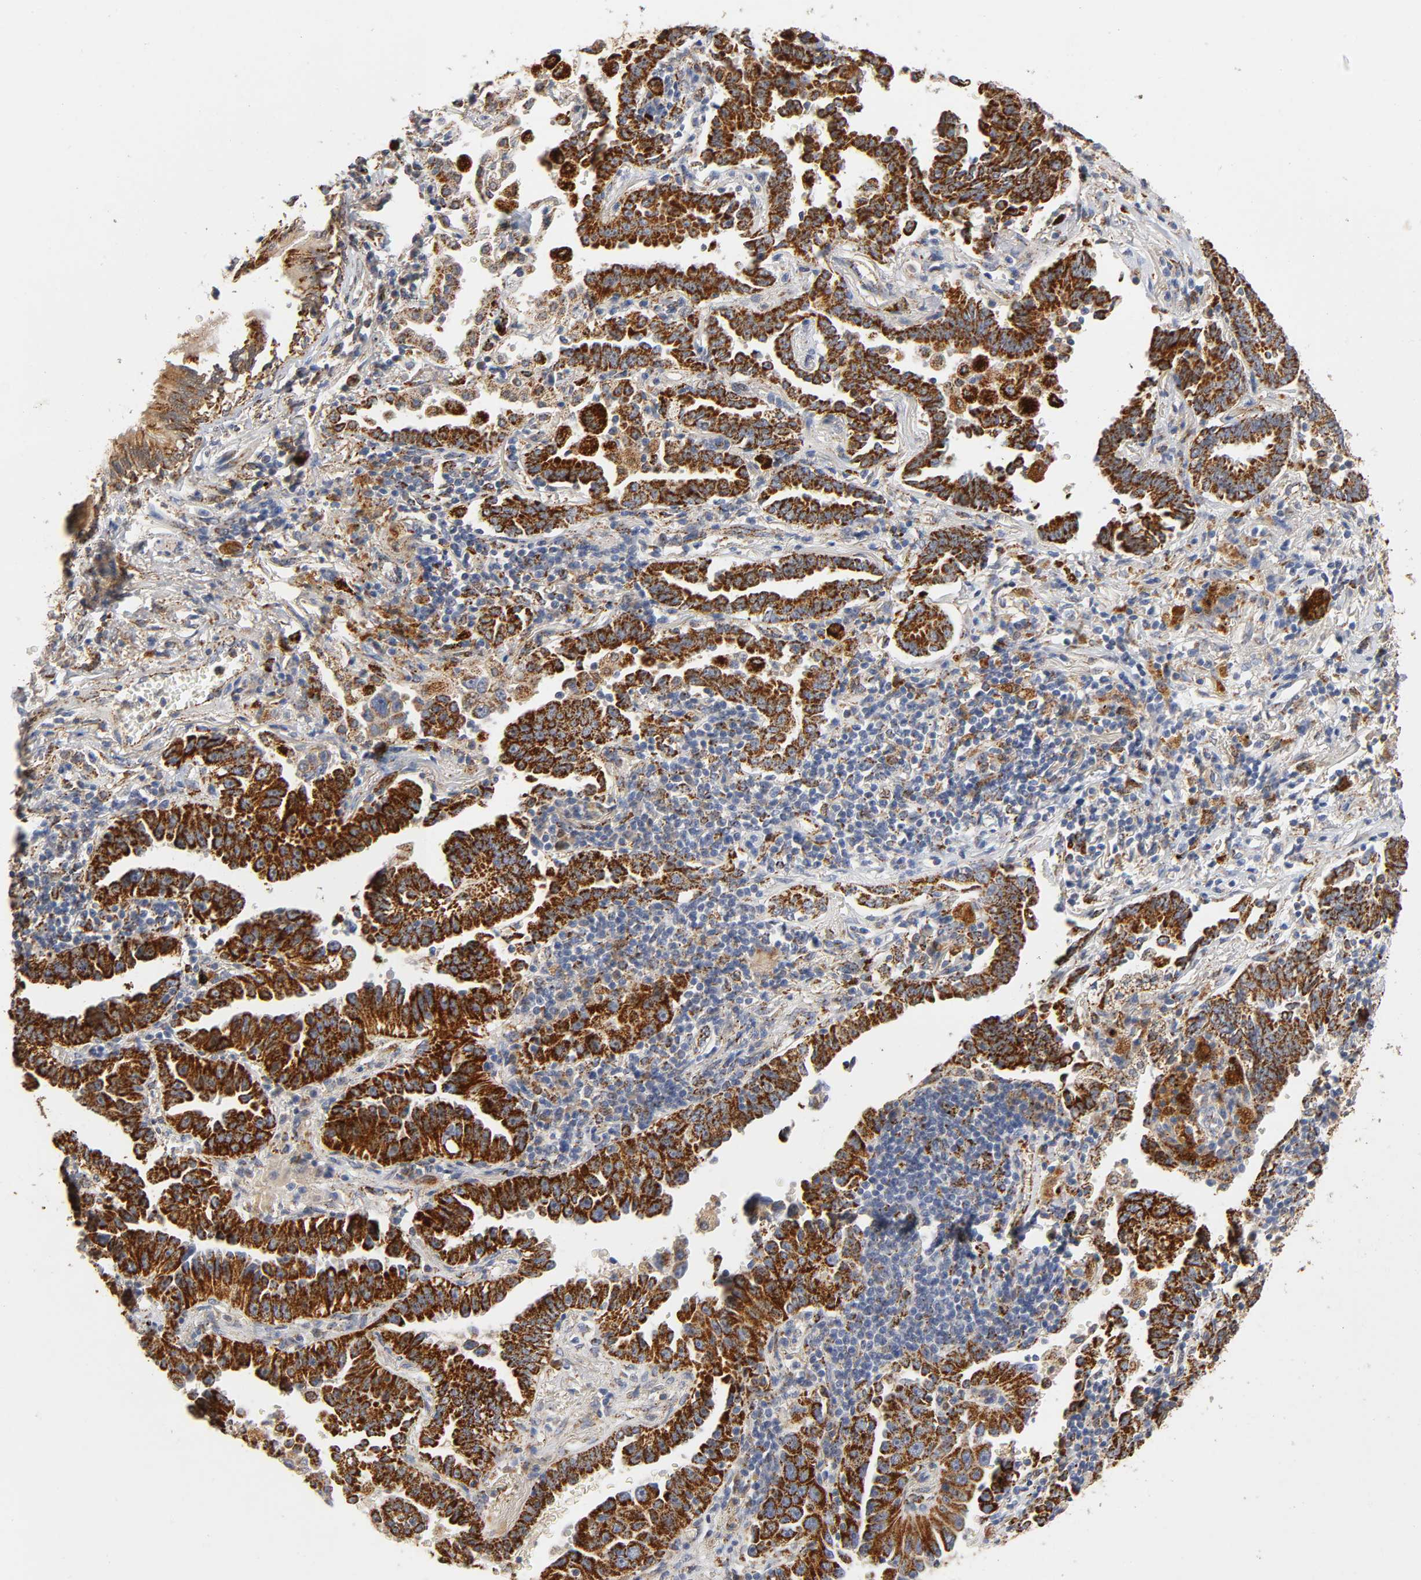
{"staining": {"intensity": "strong", "quantity": ">75%", "location": "cytoplasmic/membranous"}, "tissue": "lung cancer", "cell_type": "Tumor cells", "image_type": "cancer", "snomed": [{"axis": "morphology", "description": "Adenocarcinoma, NOS"}, {"axis": "topography", "description": "Lung"}], "caption": "A micrograph showing strong cytoplasmic/membranous staining in about >75% of tumor cells in adenocarcinoma (lung), as visualized by brown immunohistochemical staining.", "gene": "ISG15", "patient": {"sex": "female", "age": 64}}